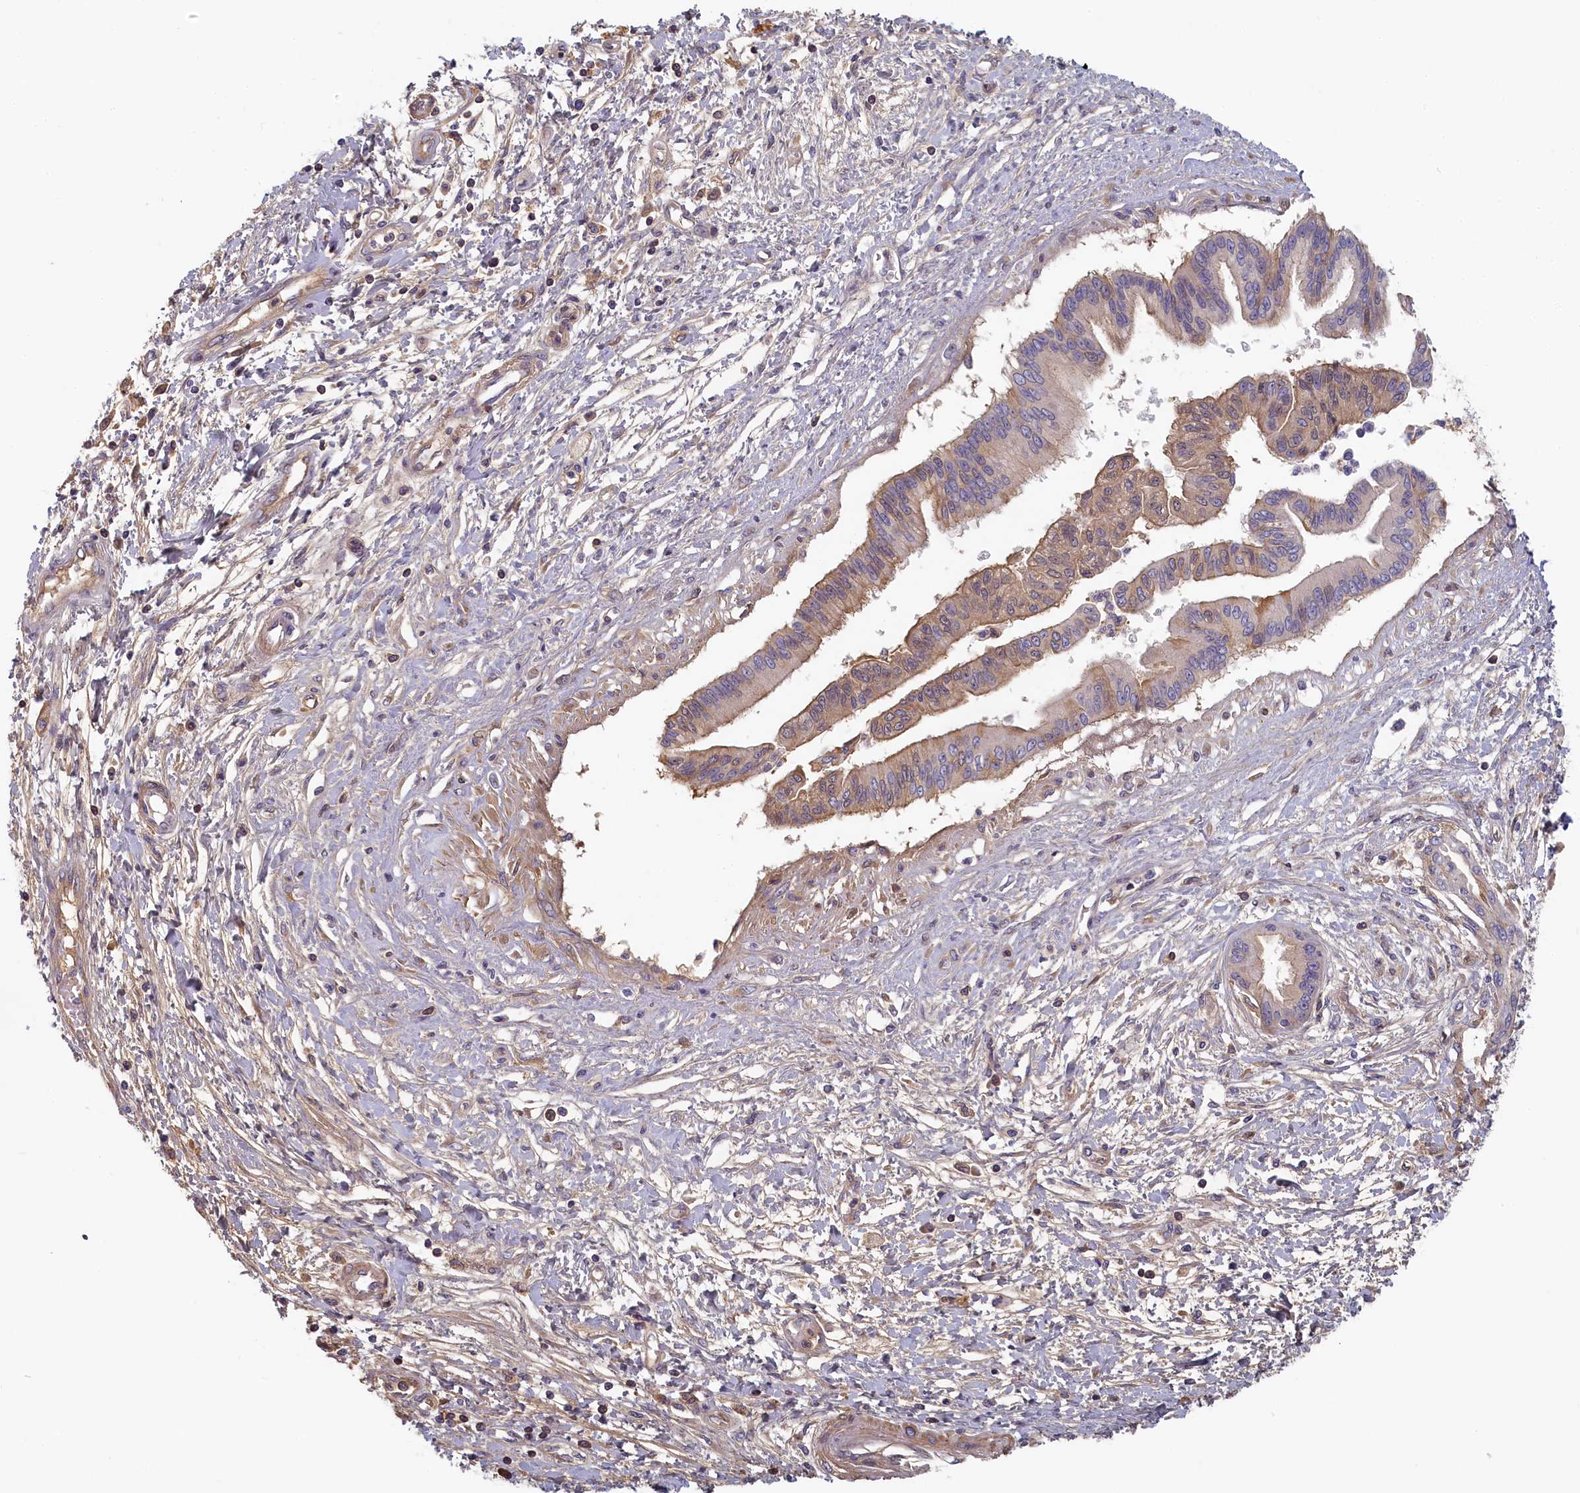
{"staining": {"intensity": "weak", "quantity": "<25%", "location": "cytoplasmic/membranous"}, "tissue": "pancreatic cancer", "cell_type": "Tumor cells", "image_type": "cancer", "snomed": [{"axis": "morphology", "description": "Adenocarcinoma, NOS"}, {"axis": "topography", "description": "Pancreas"}], "caption": "Adenocarcinoma (pancreatic) stained for a protein using IHC demonstrates no staining tumor cells.", "gene": "STX16", "patient": {"sex": "male", "age": 46}}